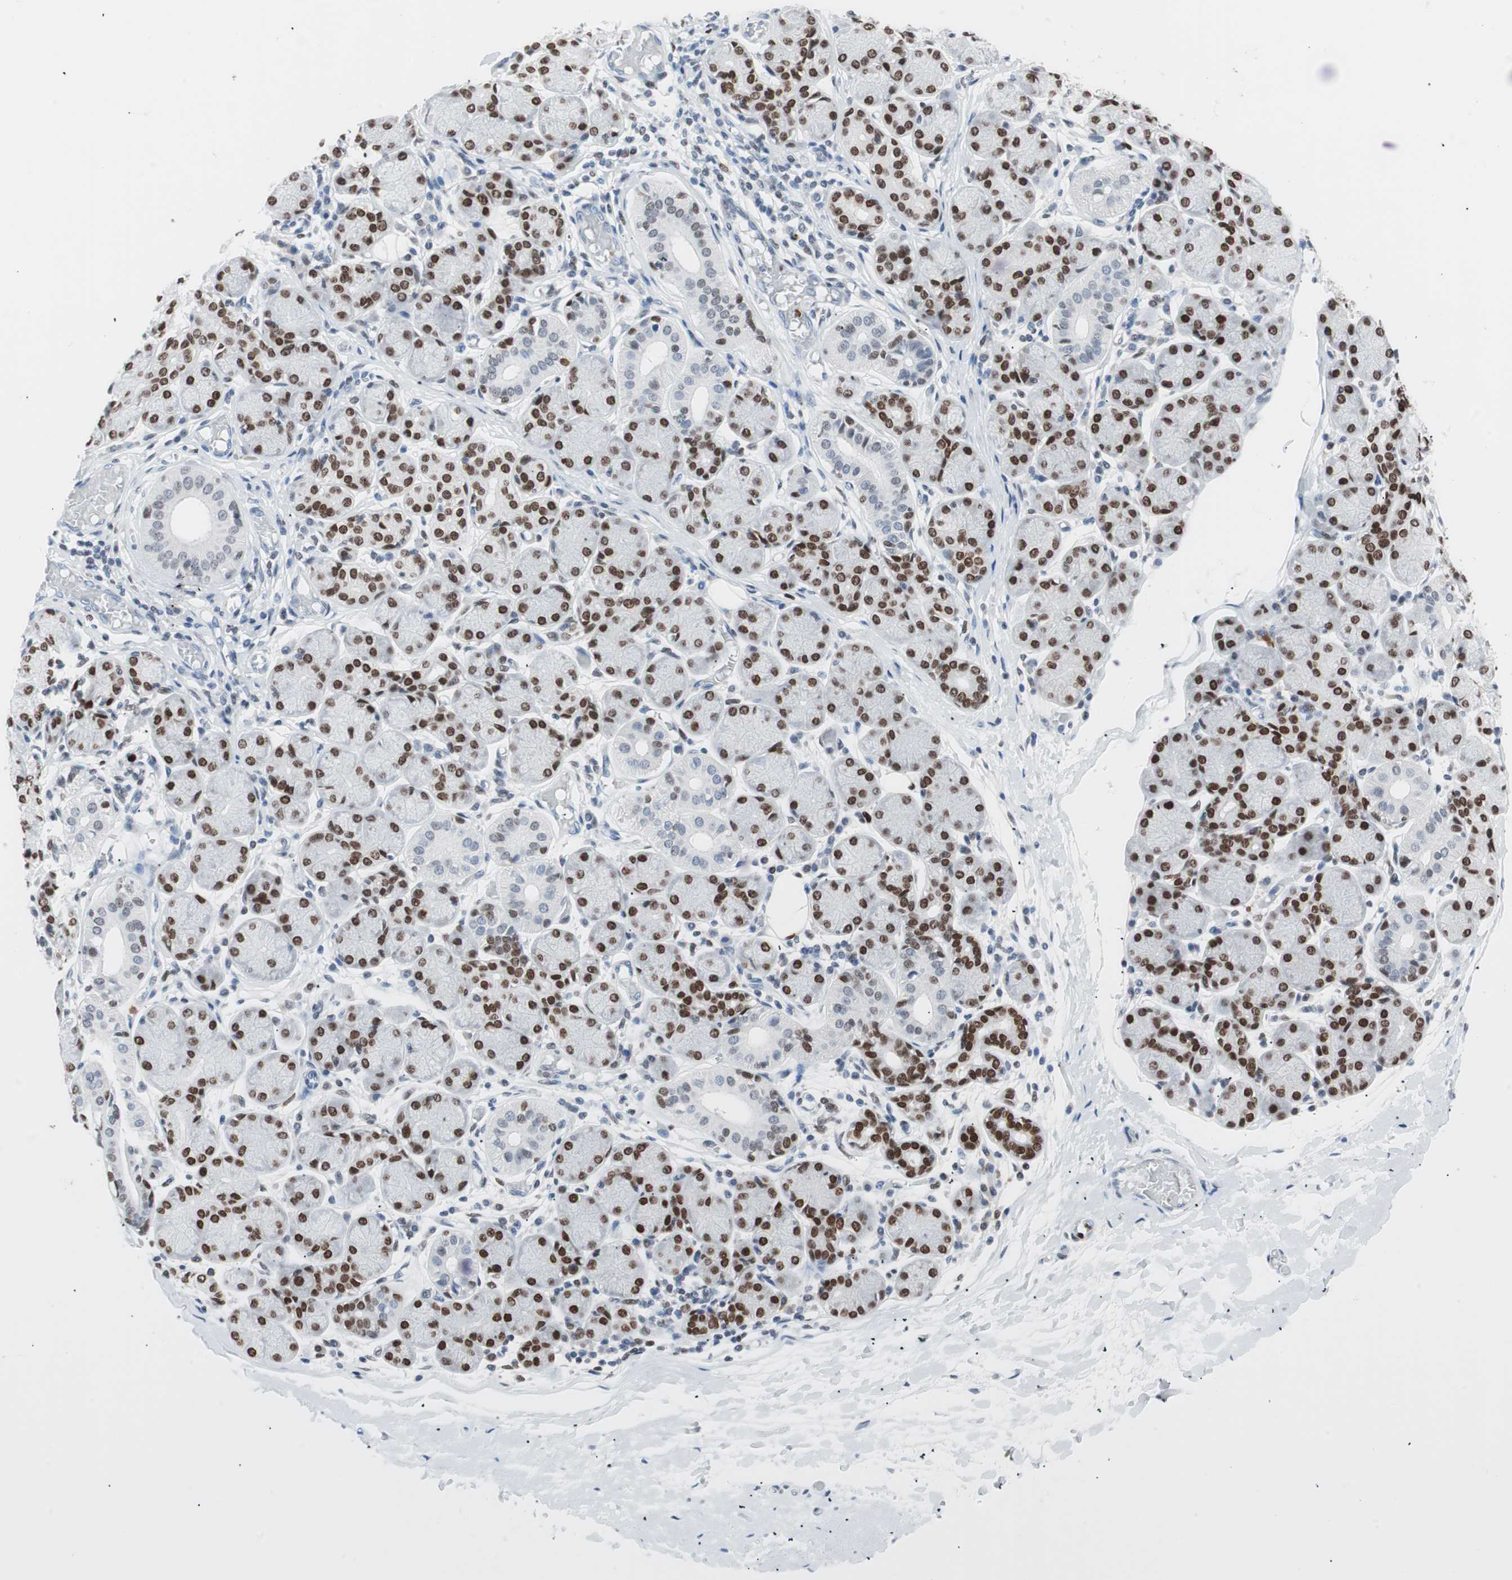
{"staining": {"intensity": "strong", "quantity": ">75%", "location": "nuclear"}, "tissue": "salivary gland", "cell_type": "Glandular cells", "image_type": "normal", "snomed": [{"axis": "morphology", "description": "Normal tissue, NOS"}, {"axis": "topography", "description": "Salivary gland"}], "caption": "The photomicrograph shows immunohistochemical staining of unremarkable salivary gland. There is strong nuclear staining is present in about >75% of glandular cells. The protein of interest is shown in brown color, while the nuclei are stained blue.", "gene": "CEBPB", "patient": {"sex": "female", "age": 24}}